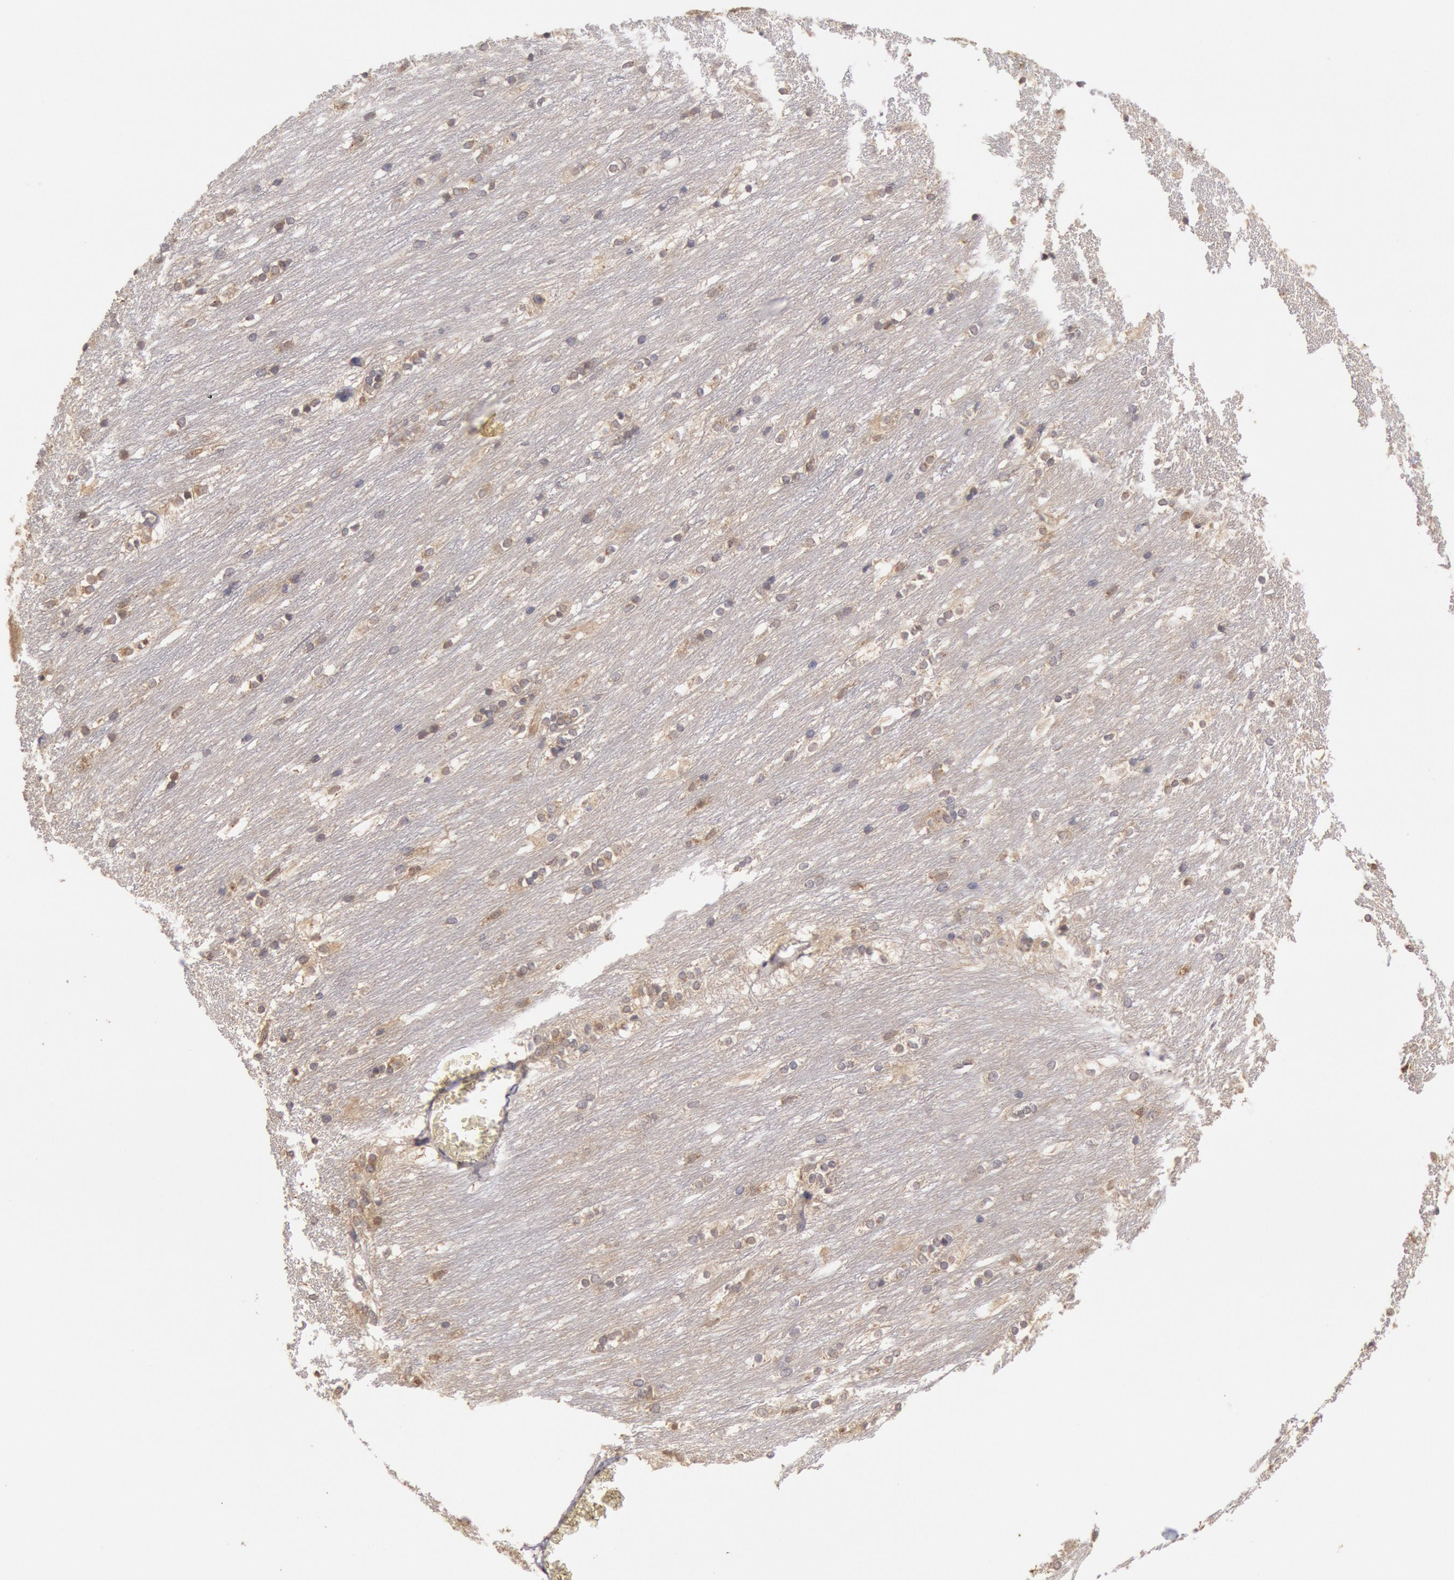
{"staining": {"intensity": "negative", "quantity": "none", "location": "none"}, "tissue": "caudate", "cell_type": "Glial cells", "image_type": "normal", "snomed": [{"axis": "morphology", "description": "Normal tissue, NOS"}, {"axis": "topography", "description": "Lateral ventricle wall"}], "caption": "Immunohistochemical staining of unremarkable human caudate demonstrates no significant staining in glial cells.", "gene": "PLA2G6", "patient": {"sex": "female", "age": 19}}